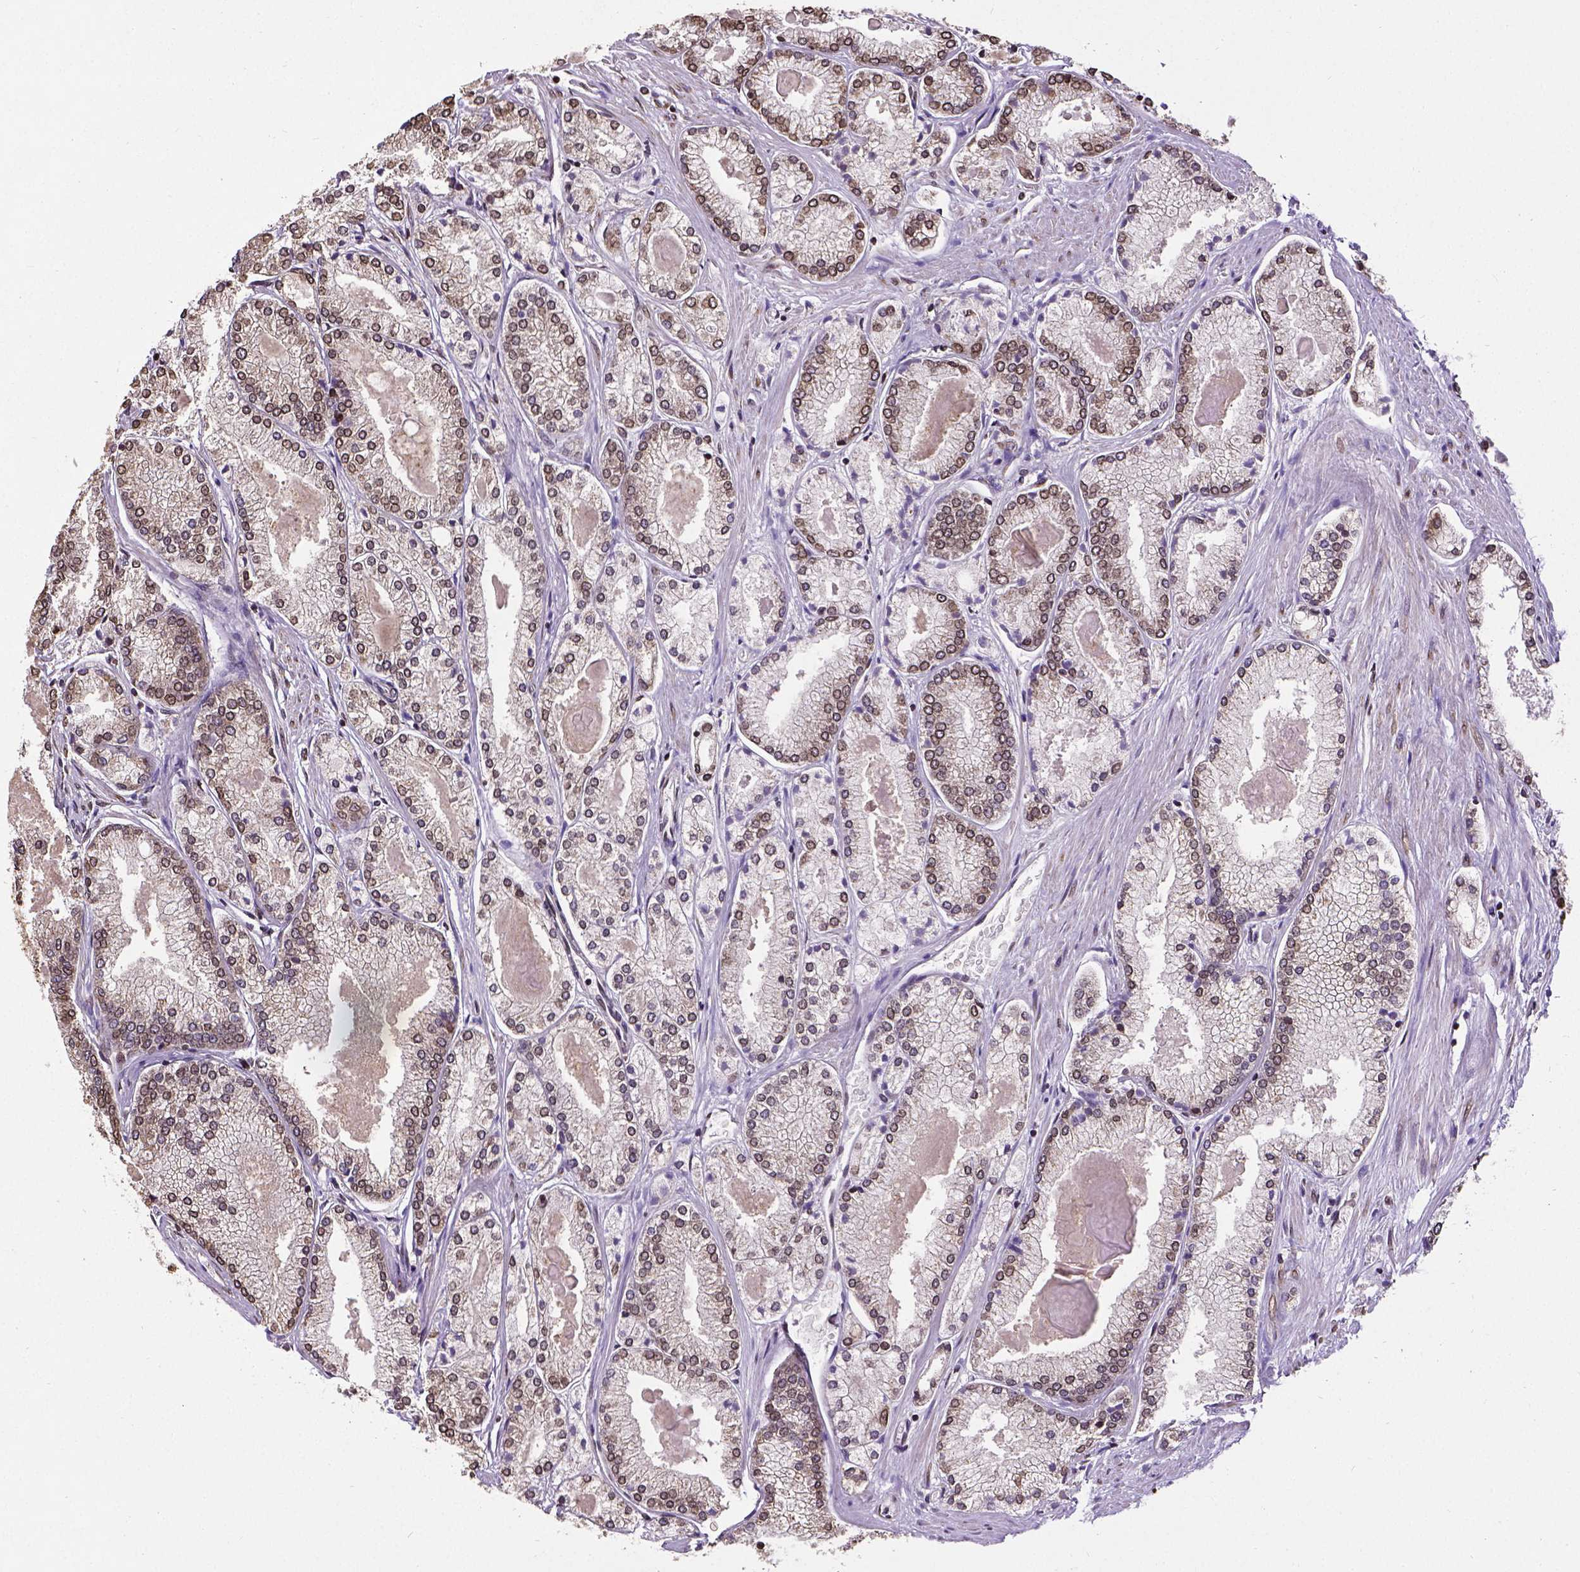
{"staining": {"intensity": "moderate", "quantity": ">75%", "location": "cytoplasmic/membranous,nuclear"}, "tissue": "prostate cancer", "cell_type": "Tumor cells", "image_type": "cancer", "snomed": [{"axis": "morphology", "description": "Adenocarcinoma, High grade"}, {"axis": "topography", "description": "Prostate"}], "caption": "High-grade adenocarcinoma (prostate) tissue reveals moderate cytoplasmic/membranous and nuclear staining in approximately >75% of tumor cells, visualized by immunohistochemistry.", "gene": "MTDH", "patient": {"sex": "male", "age": 68}}